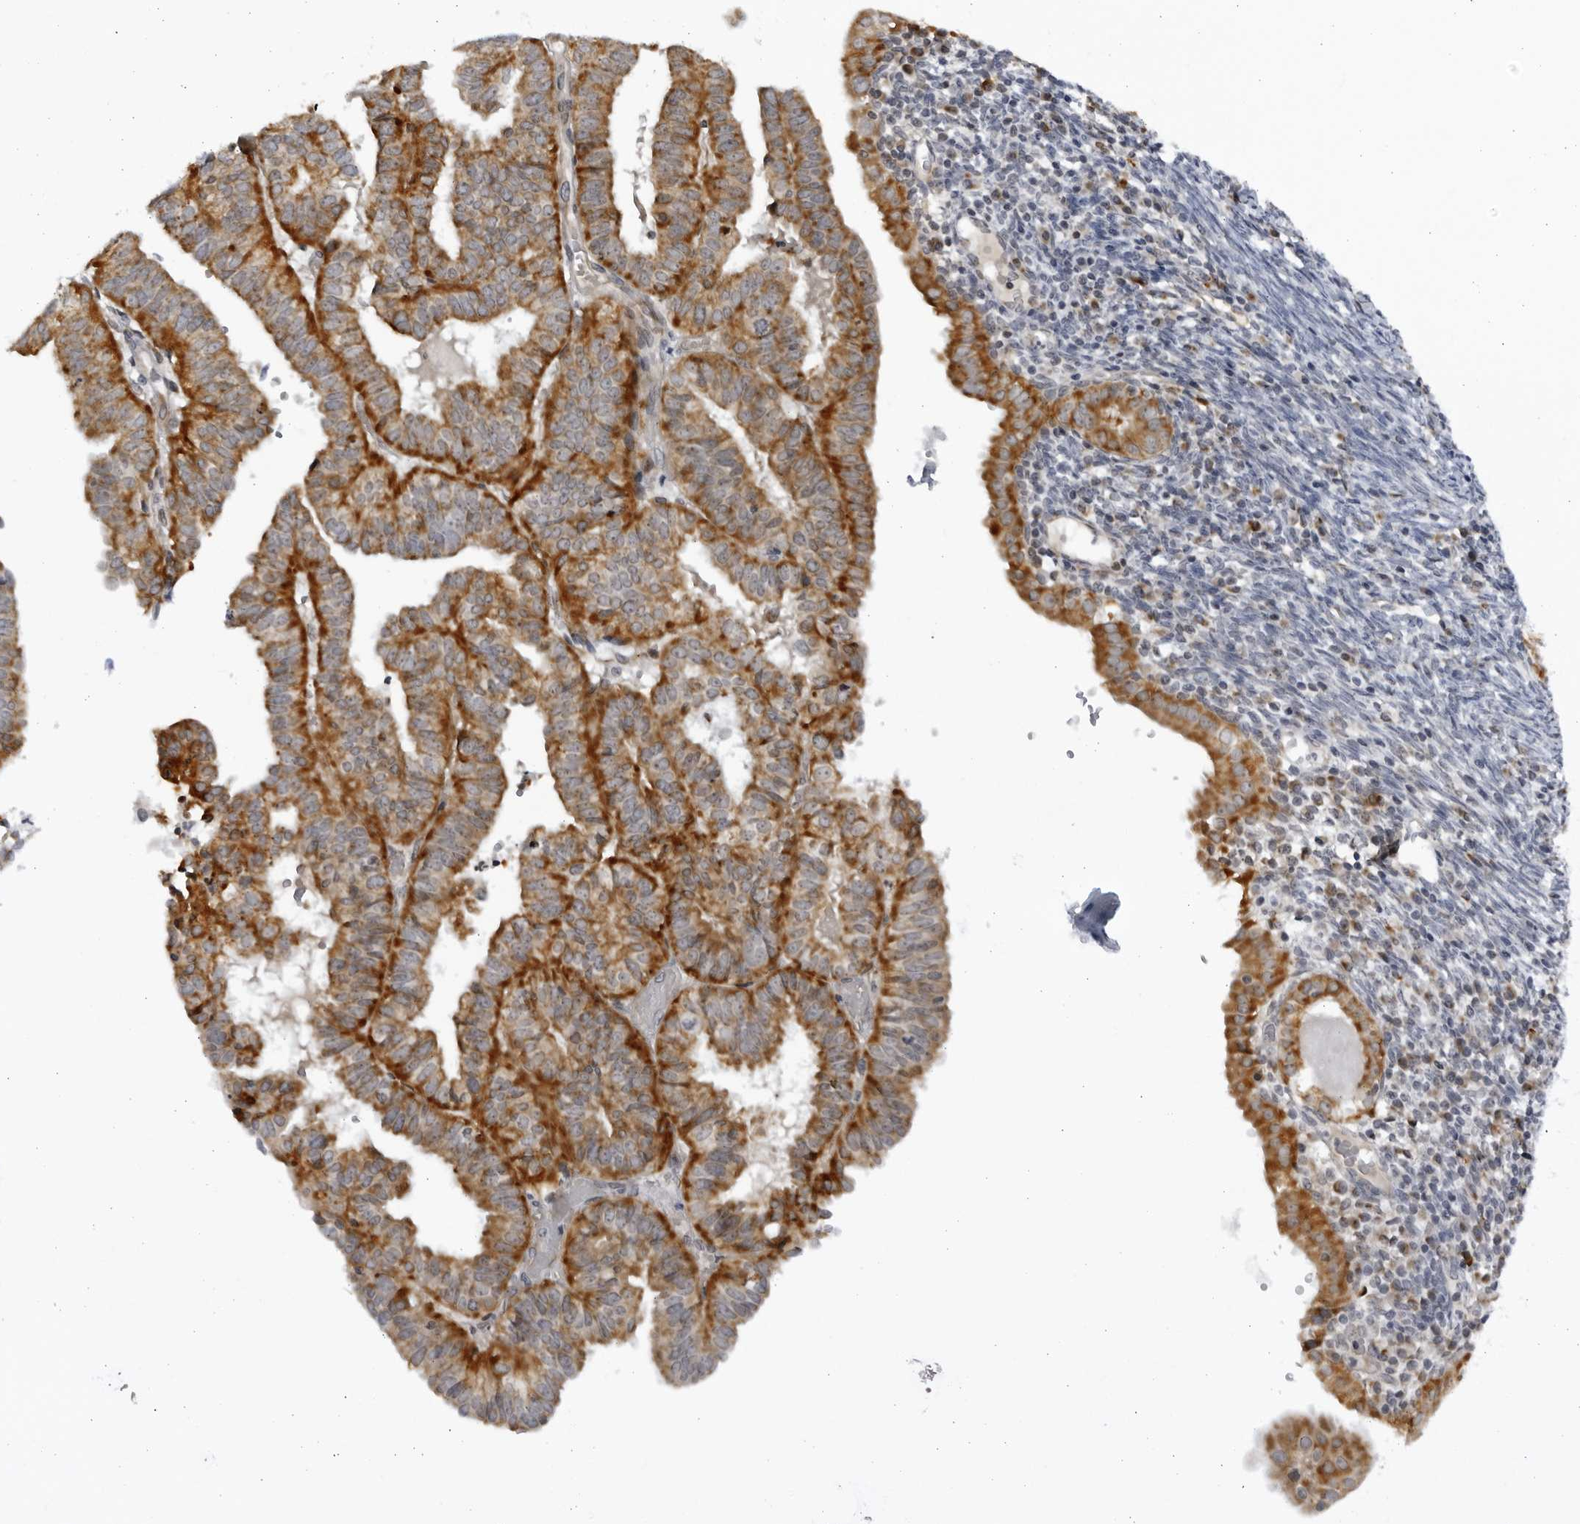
{"staining": {"intensity": "strong", "quantity": ">75%", "location": "cytoplasmic/membranous"}, "tissue": "endometrial cancer", "cell_type": "Tumor cells", "image_type": "cancer", "snomed": [{"axis": "morphology", "description": "Adenocarcinoma, NOS"}, {"axis": "topography", "description": "Uterus"}], "caption": "Strong cytoplasmic/membranous positivity for a protein is seen in about >75% of tumor cells of adenocarcinoma (endometrial) using IHC.", "gene": "SLC25A22", "patient": {"sex": "female", "age": 77}}